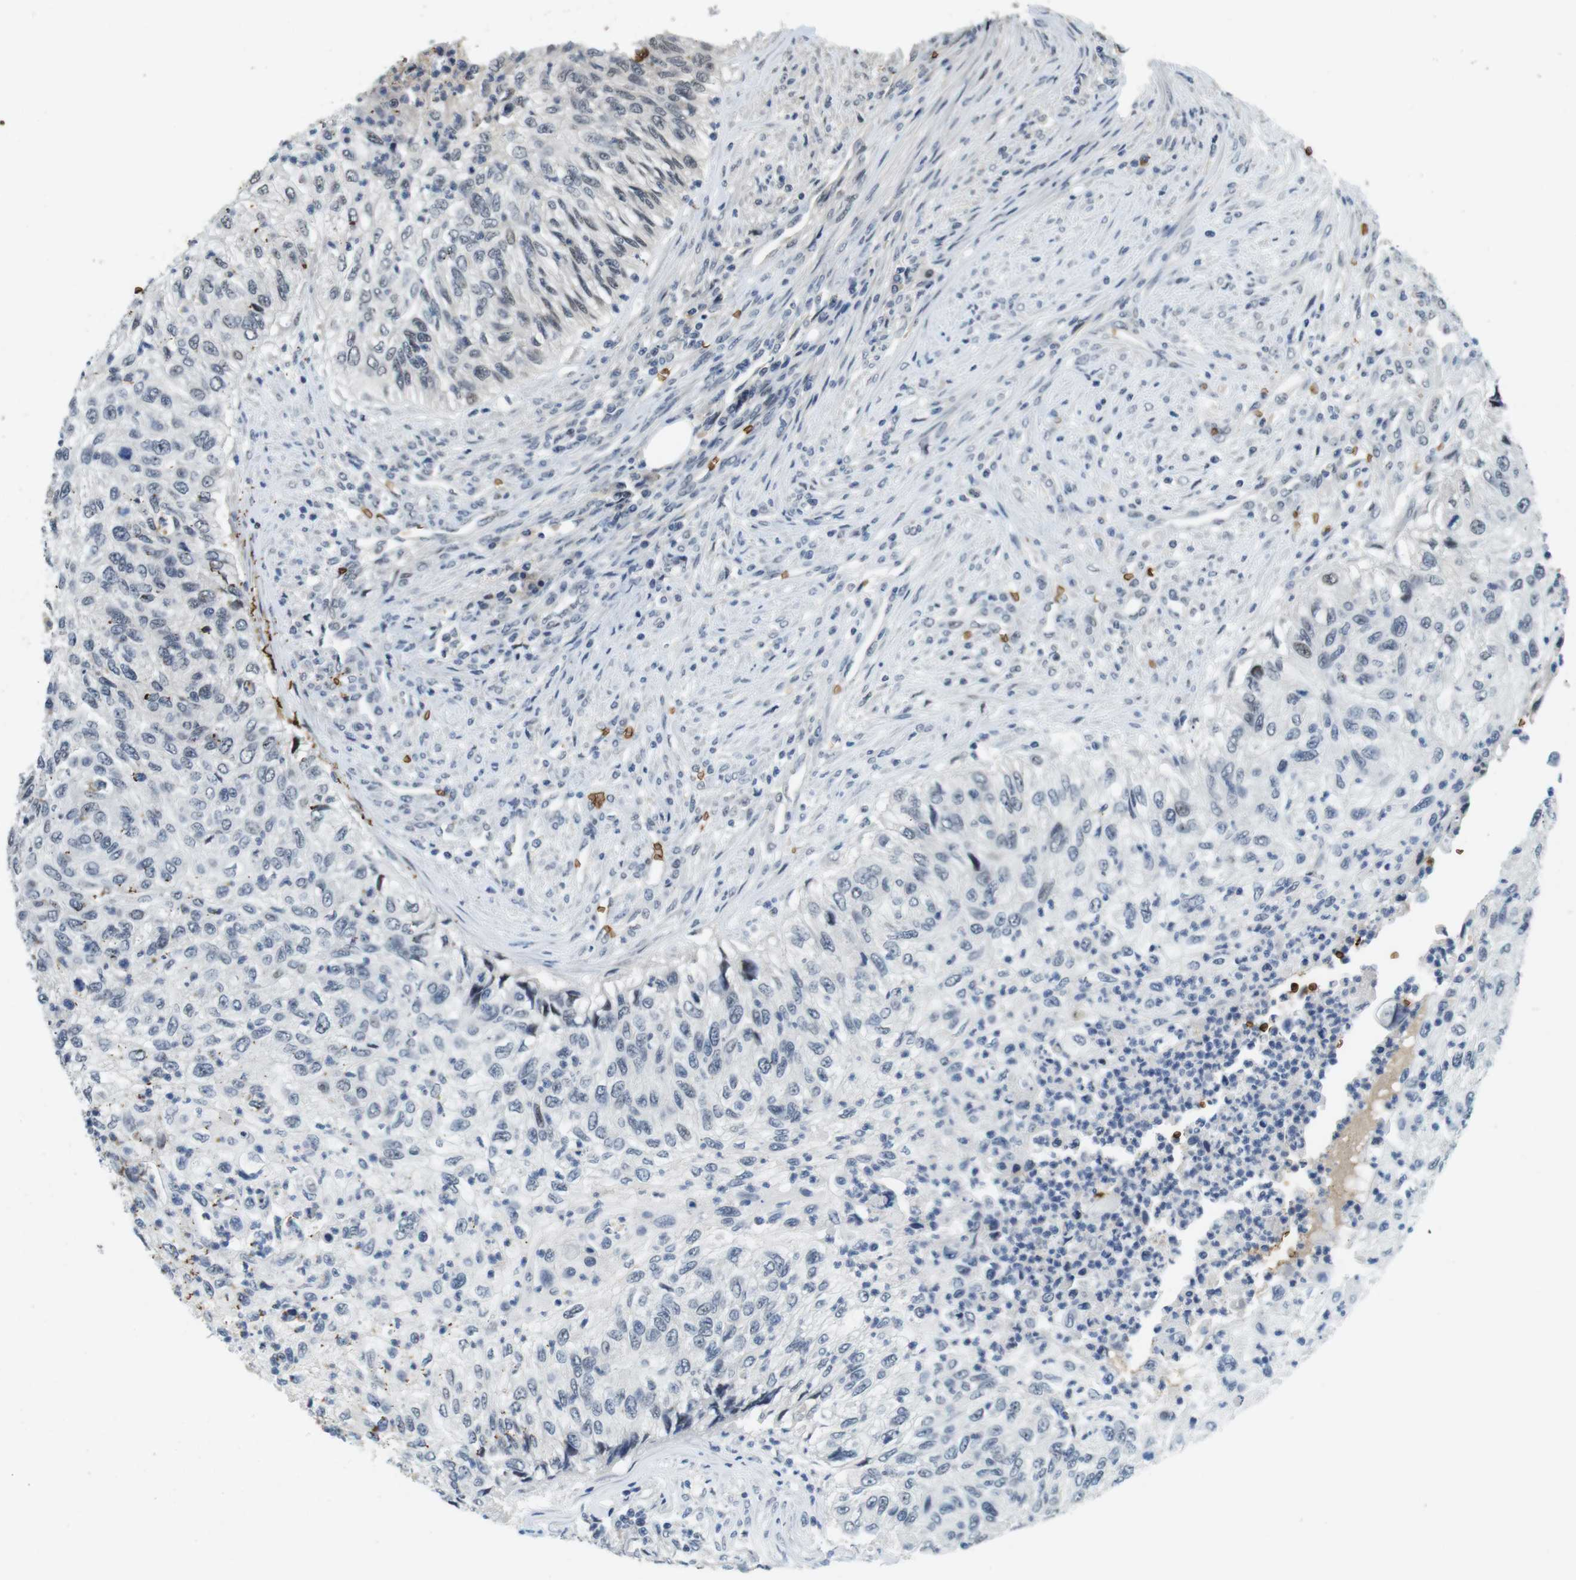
{"staining": {"intensity": "negative", "quantity": "none", "location": "none"}, "tissue": "urothelial cancer", "cell_type": "Tumor cells", "image_type": "cancer", "snomed": [{"axis": "morphology", "description": "Urothelial carcinoma, High grade"}, {"axis": "topography", "description": "Urinary bladder"}], "caption": "High magnification brightfield microscopy of urothelial cancer stained with DAB (brown) and counterstained with hematoxylin (blue): tumor cells show no significant expression.", "gene": "SLC4A1", "patient": {"sex": "female", "age": 60}}